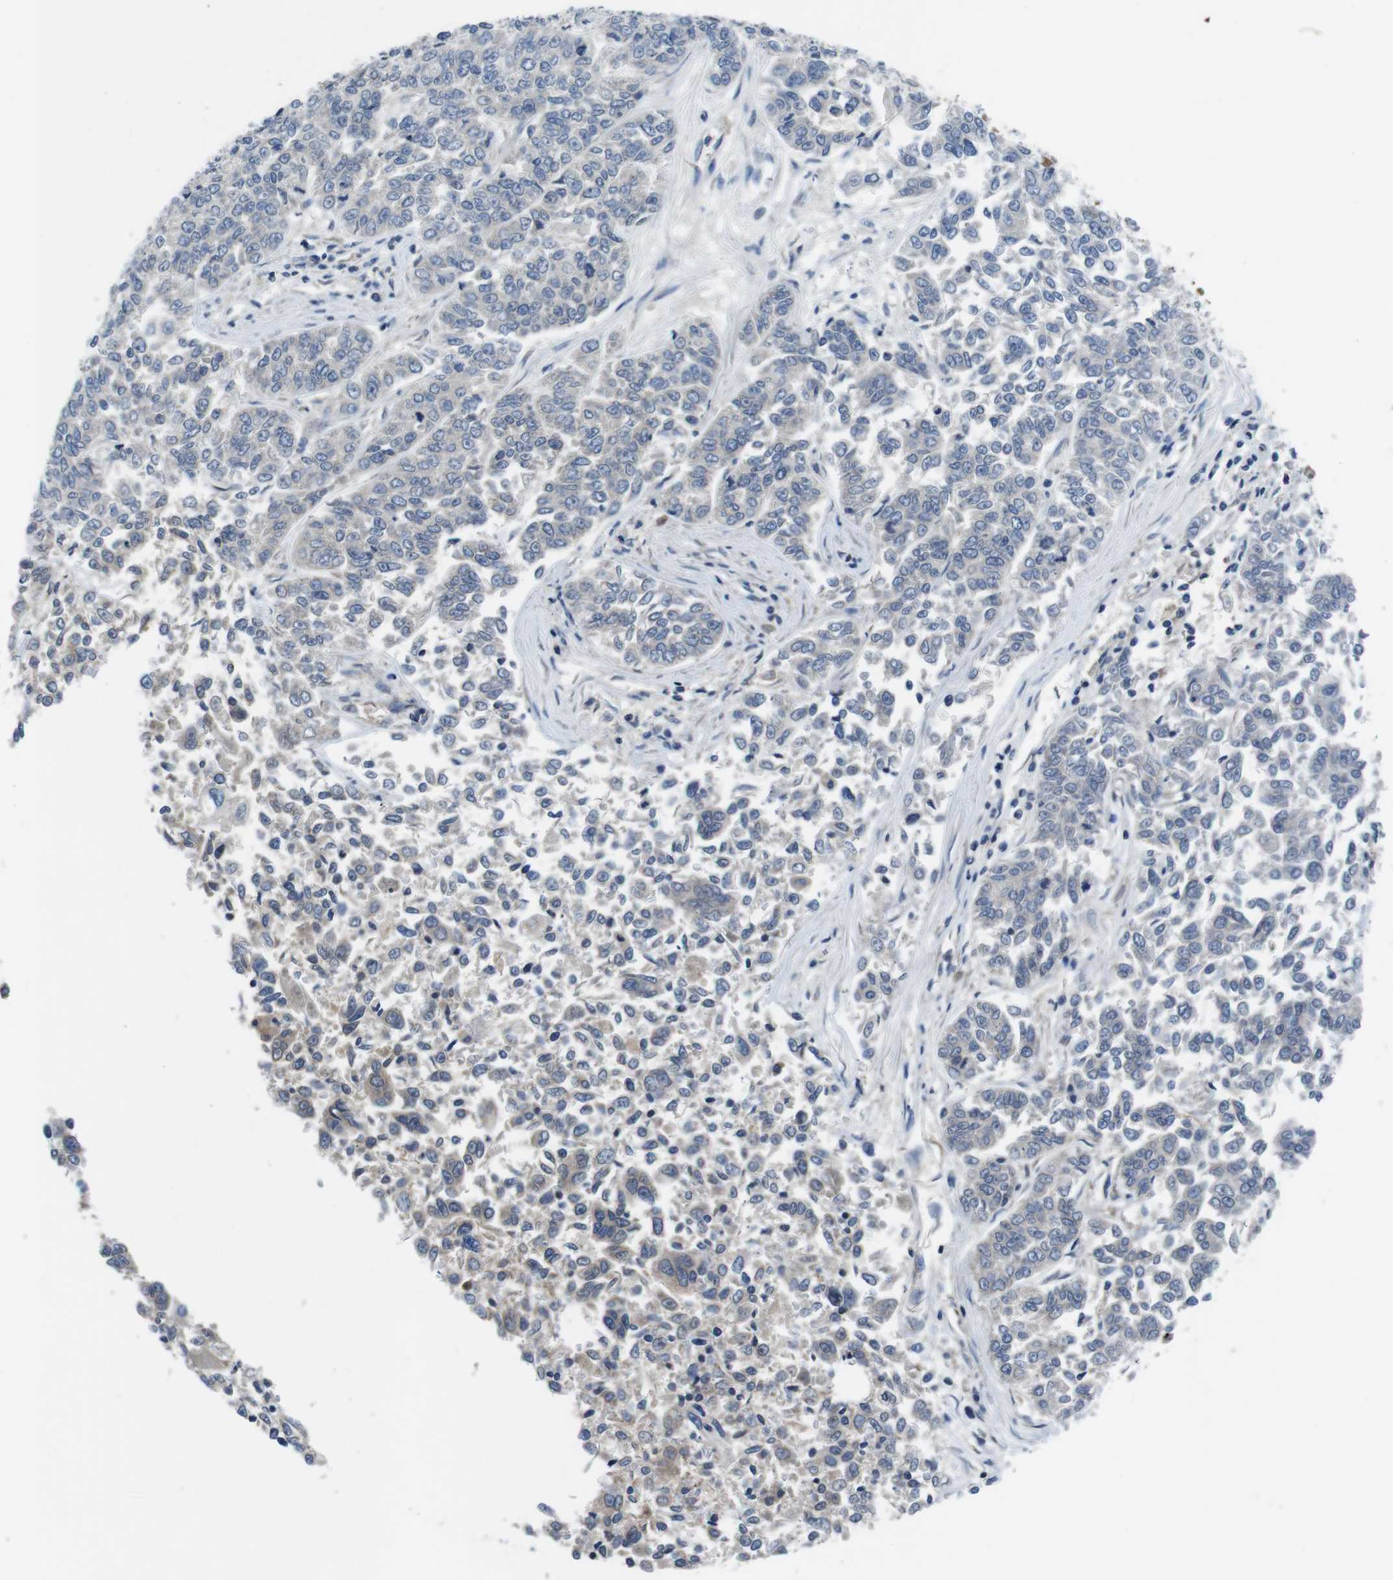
{"staining": {"intensity": "negative", "quantity": "none", "location": "none"}, "tissue": "lung cancer", "cell_type": "Tumor cells", "image_type": "cancer", "snomed": [{"axis": "morphology", "description": "Adenocarcinoma, NOS"}, {"axis": "topography", "description": "Lung"}], "caption": "This is a photomicrograph of IHC staining of lung cancer, which shows no positivity in tumor cells.", "gene": "PIK3CD", "patient": {"sex": "male", "age": 84}}